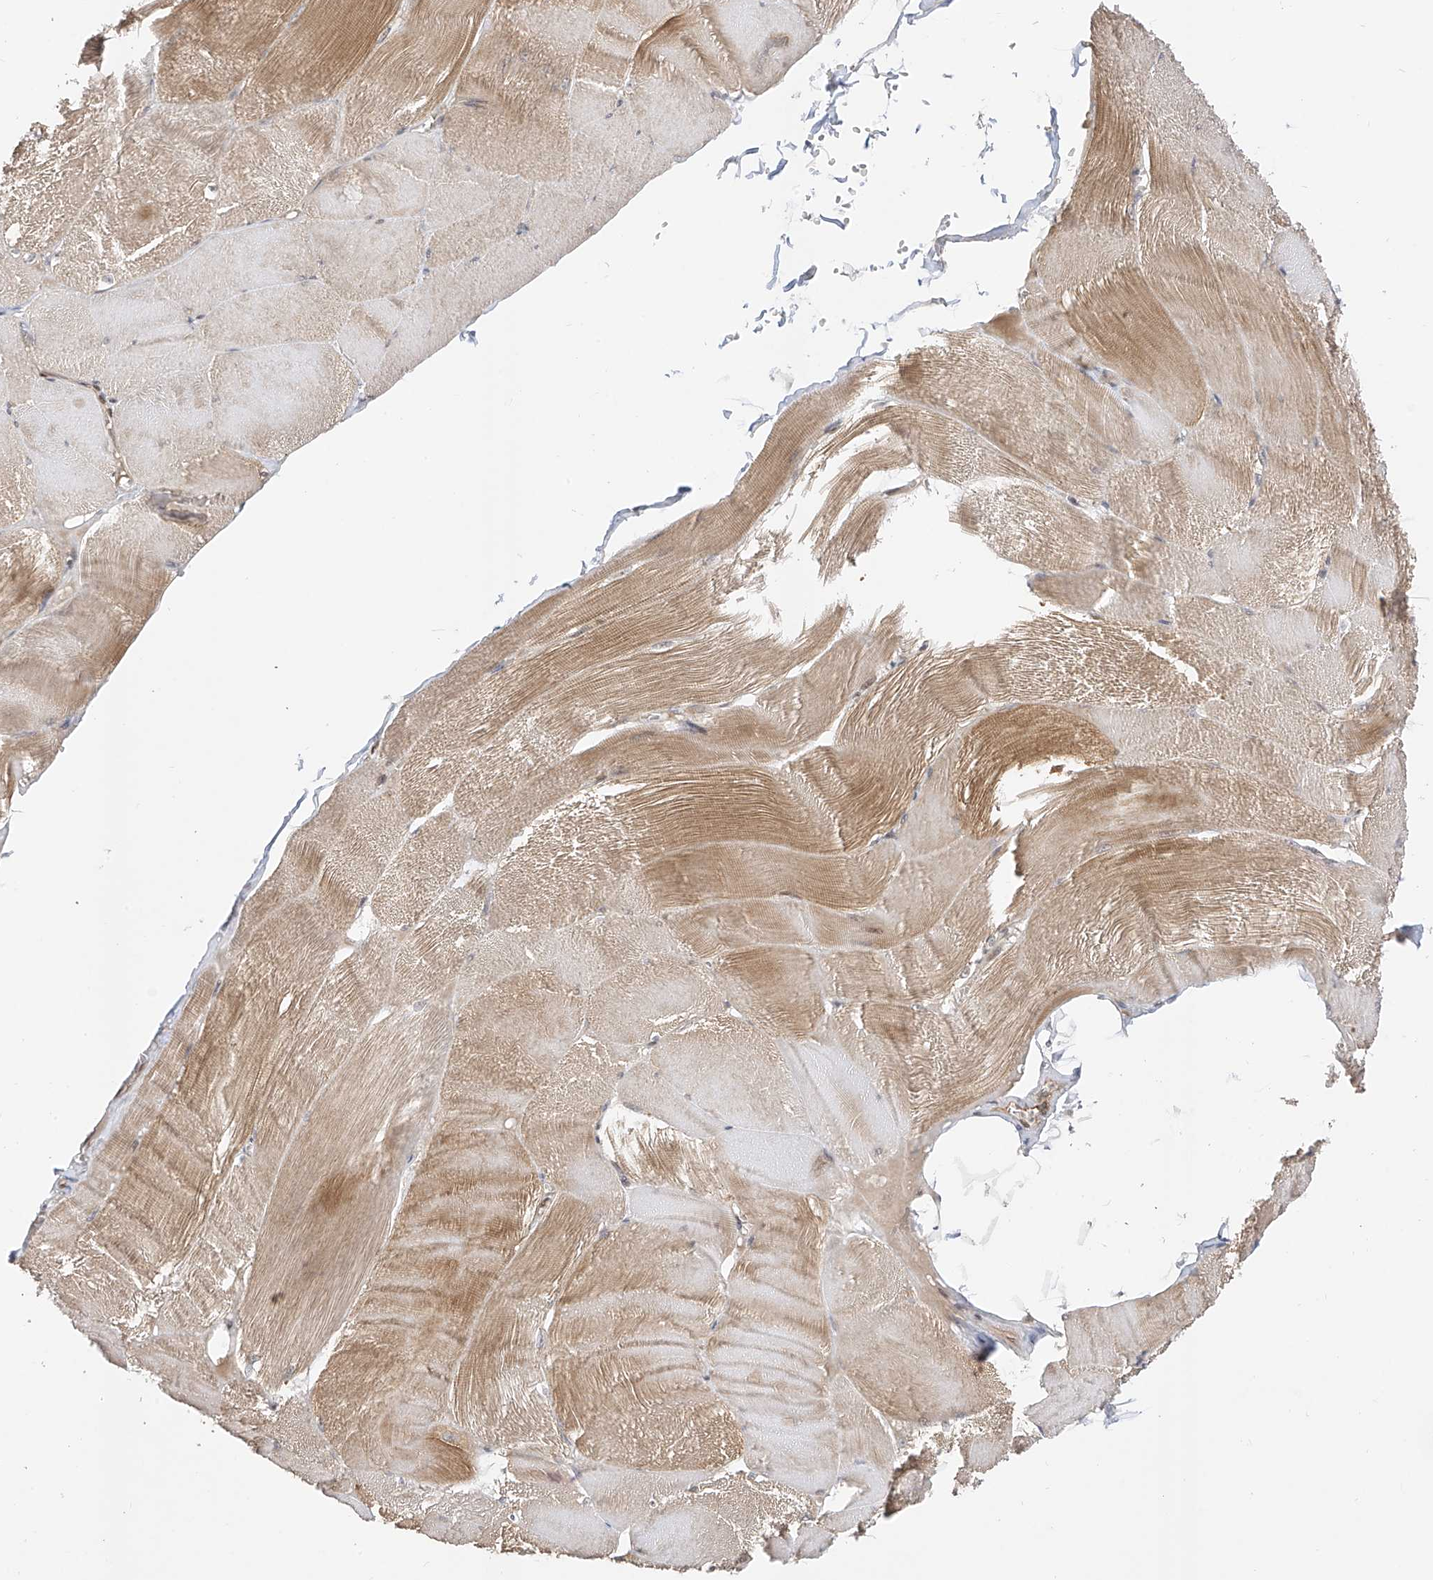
{"staining": {"intensity": "moderate", "quantity": "<25%", "location": "cytoplasmic/membranous"}, "tissue": "skeletal muscle", "cell_type": "Myocytes", "image_type": "normal", "snomed": [{"axis": "morphology", "description": "Normal tissue, NOS"}, {"axis": "morphology", "description": "Basal cell carcinoma"}, {"axis": "topography", "description": "Skeletal muscle"}], "caption": "Protein expression analysis of normal skeletal muscle shows moderate cytoplasmic/membranous positivity in approximately <25% of myocytes.", "gene": "MRTFA", "patient": {"sex": "female", "age": 64}}